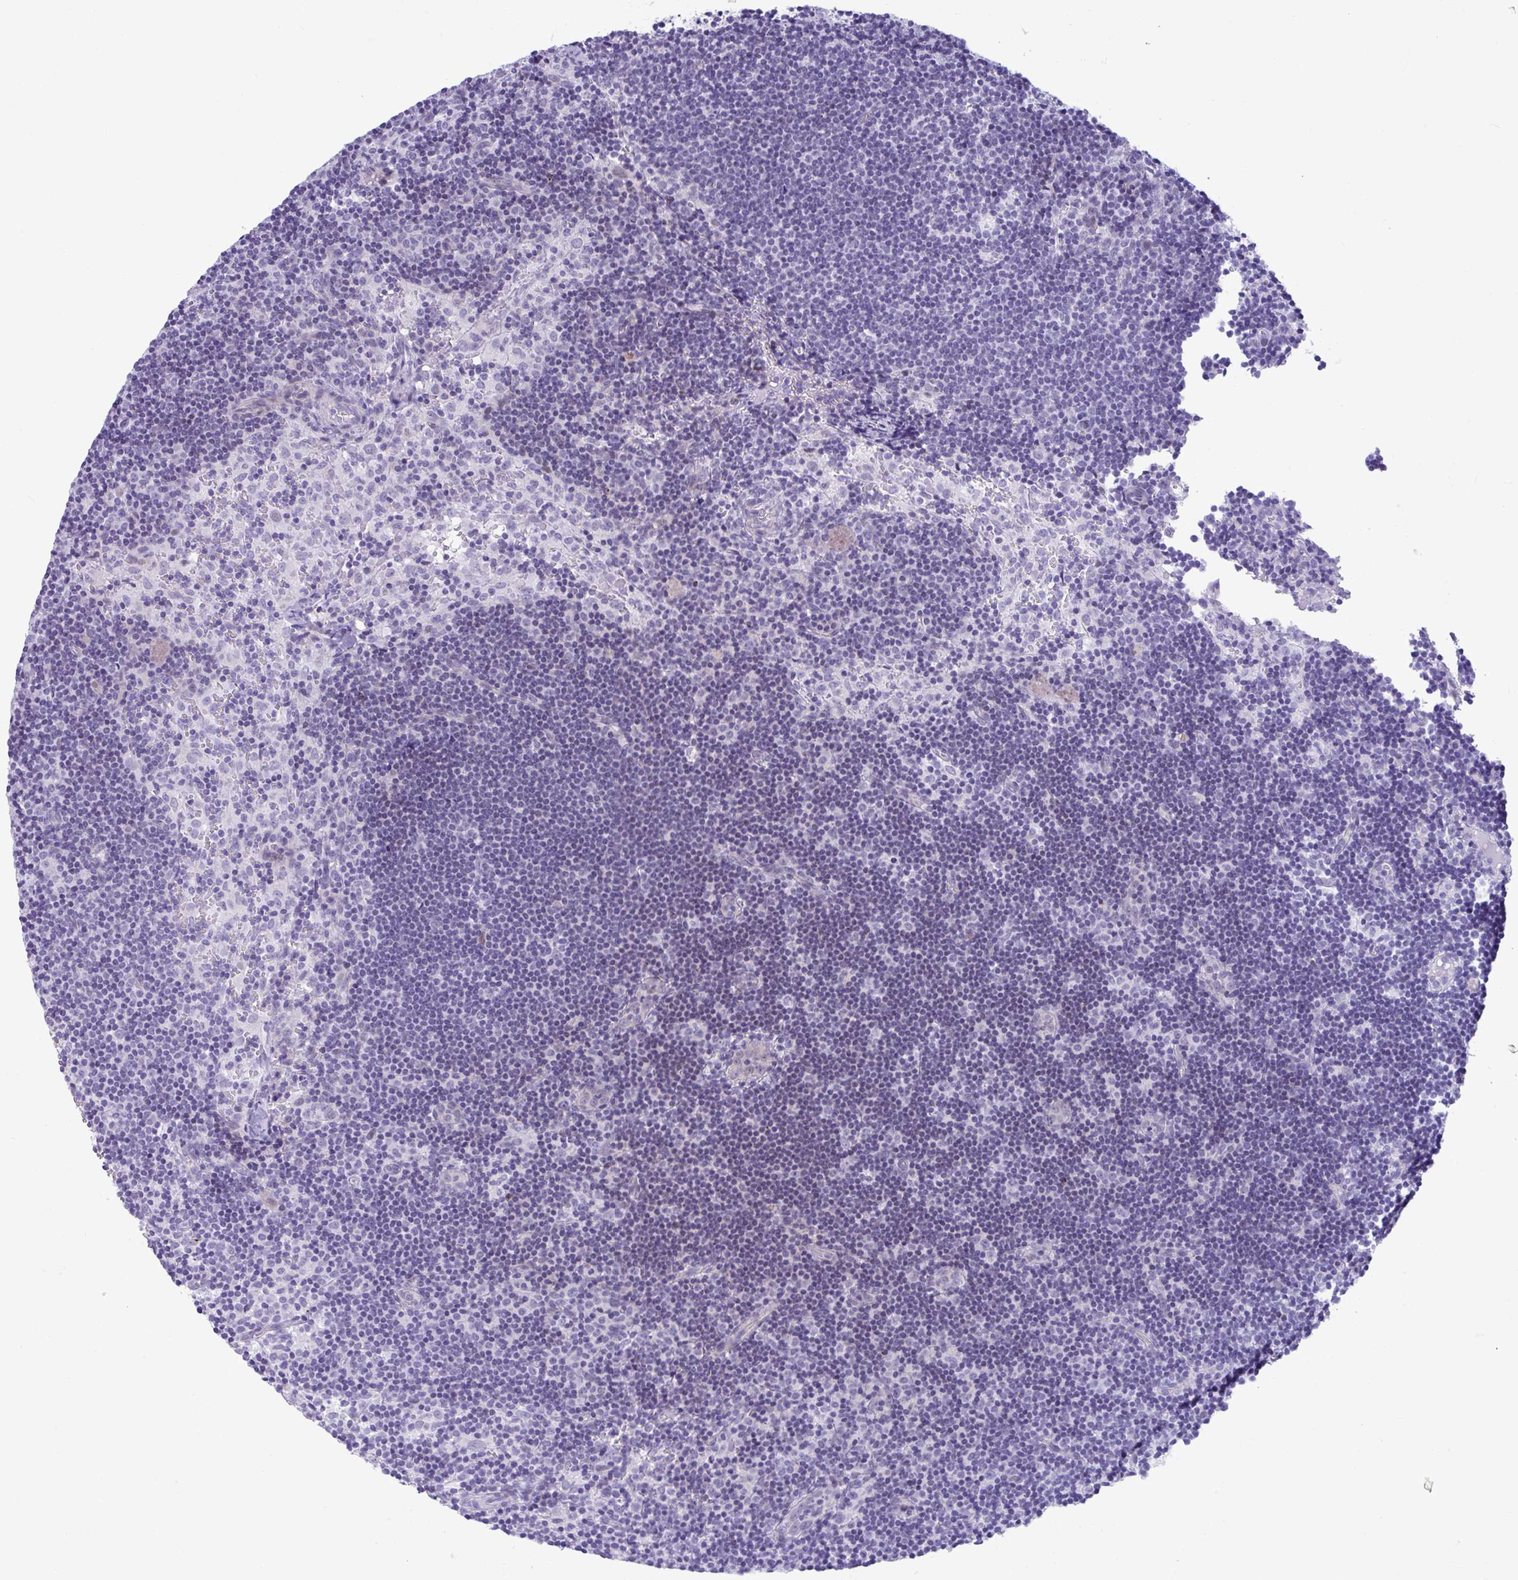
{"staining": {"intensity": "negative", "quantity": "none", "location": "none"}, "tissue": "lymph node", "cell_type": "Germinal center cells", "image_type": "normal", "snomed": [{"axis": "morphology", "description": "Normal tissue, NOS"}, {"axis": "topography", "description": "Lymph node"}], "caption": "DAB immunohistochemical staining of normal human lymph node shows no significant staining in germinal center cells. Brightfield microscopy of immunohistochemistry stained with DAB (3,3'-diaminobenzidine) (brown) and hematoxylin (blue), captured at high magnification.", "gene": "ISL1", "patient": {"sex": "female", "age": 45}}